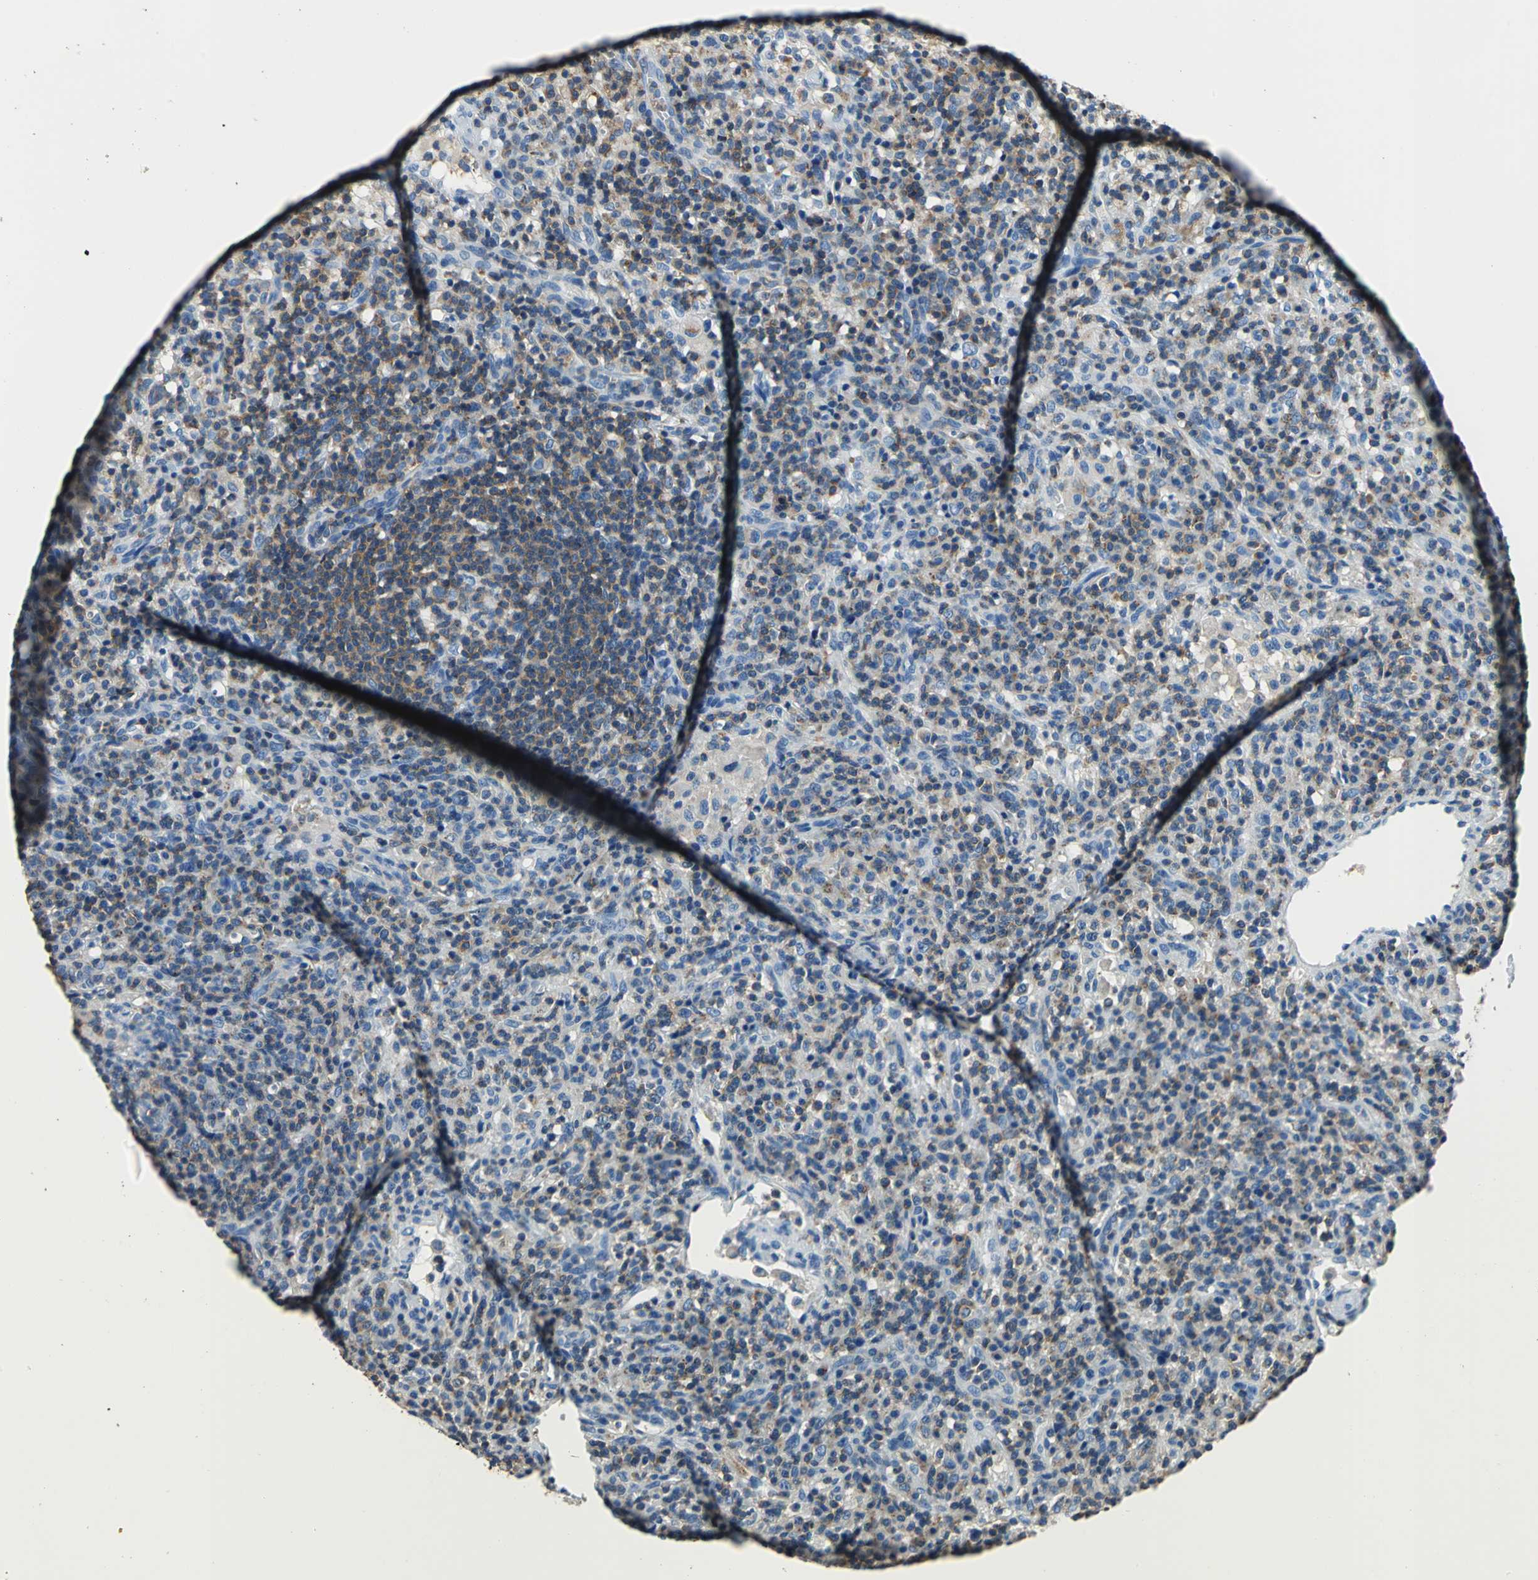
{"staining": {"intensity": "moderate", "quantity": "25%-75%", "location": "cytoplasmic/membranous"}, "tissue": "lymphoma", "cell_type": "Tumor cells", "image_type": "cancer", "snomed": [{"axis": "morphology", "description": "Hodgkin's disease, NOS"}, {"axis": "topography", "description": "Lymph node"}], "caption": "This histopathology image exhibits Hodgkin's disease stained with immunohistochemistry (IHC) to label a protein in brown. The cytoplasmic/membranous of tumor cells show moderate positivity for the protein. Nuclei are counter-stained blue.", "gene": "SEPTIN6", "patient": {"sex": "male", "age": 65}}